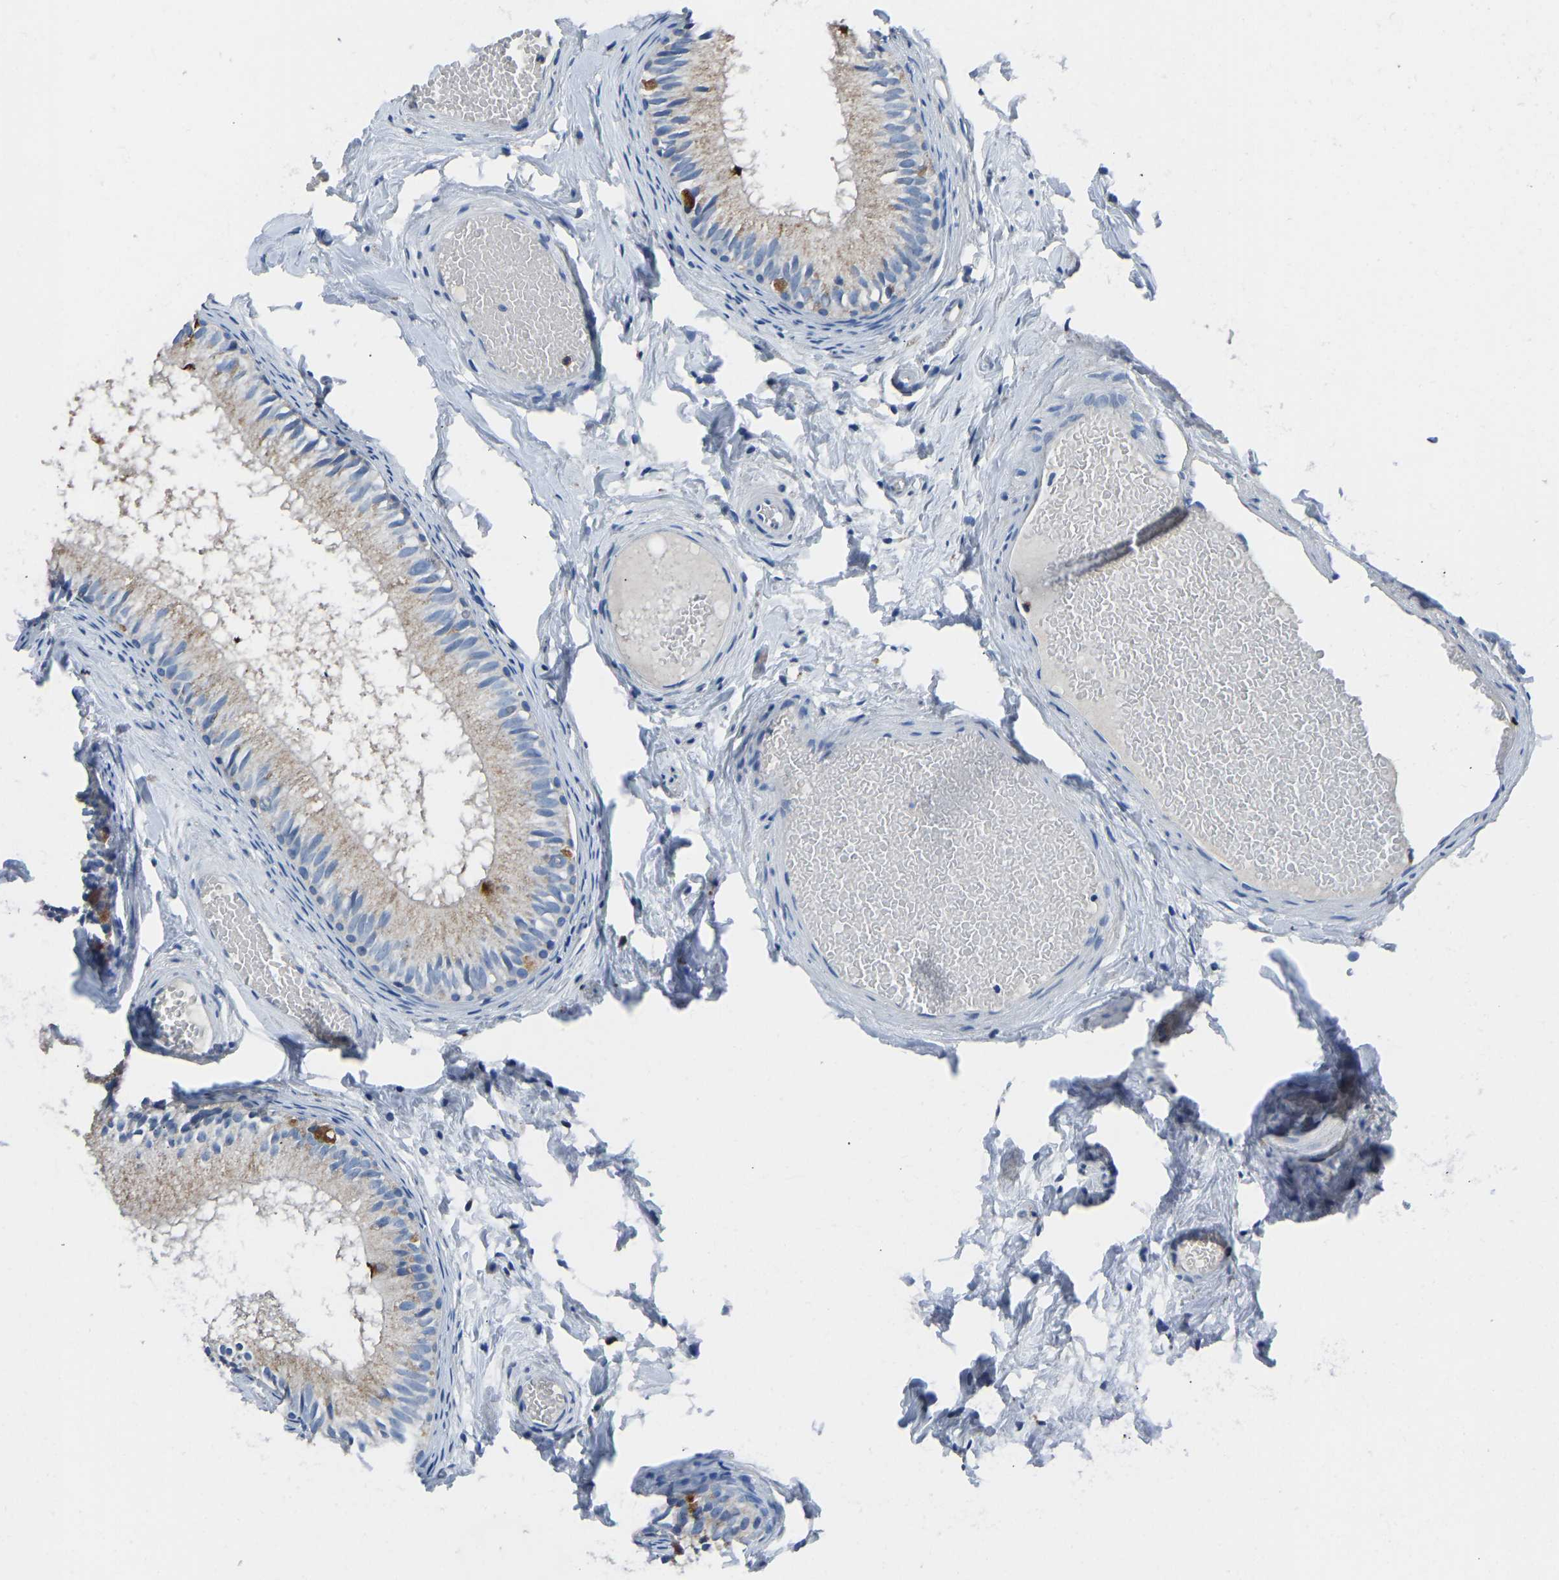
{"staining": {"intensity": "moderate", "quantity": ">75%", "location": "cytoplasmic/membranous"}, "tissue": "epididymis", "cell_type": "Glandular cells", "image_type": "normal", "snomed": [{"axis": "morphology", "description": "Normal tissue, NOS"}, {"axis": "topography", "description": "Epididymis"}], "caption": "The immunohistochemical stain labels moderate cytoplasmic/membranous positivity in glandular cells of benign epididymis.", "gene": "ATP6V1E1", "patient": {"sex": "male", "age": 46}}